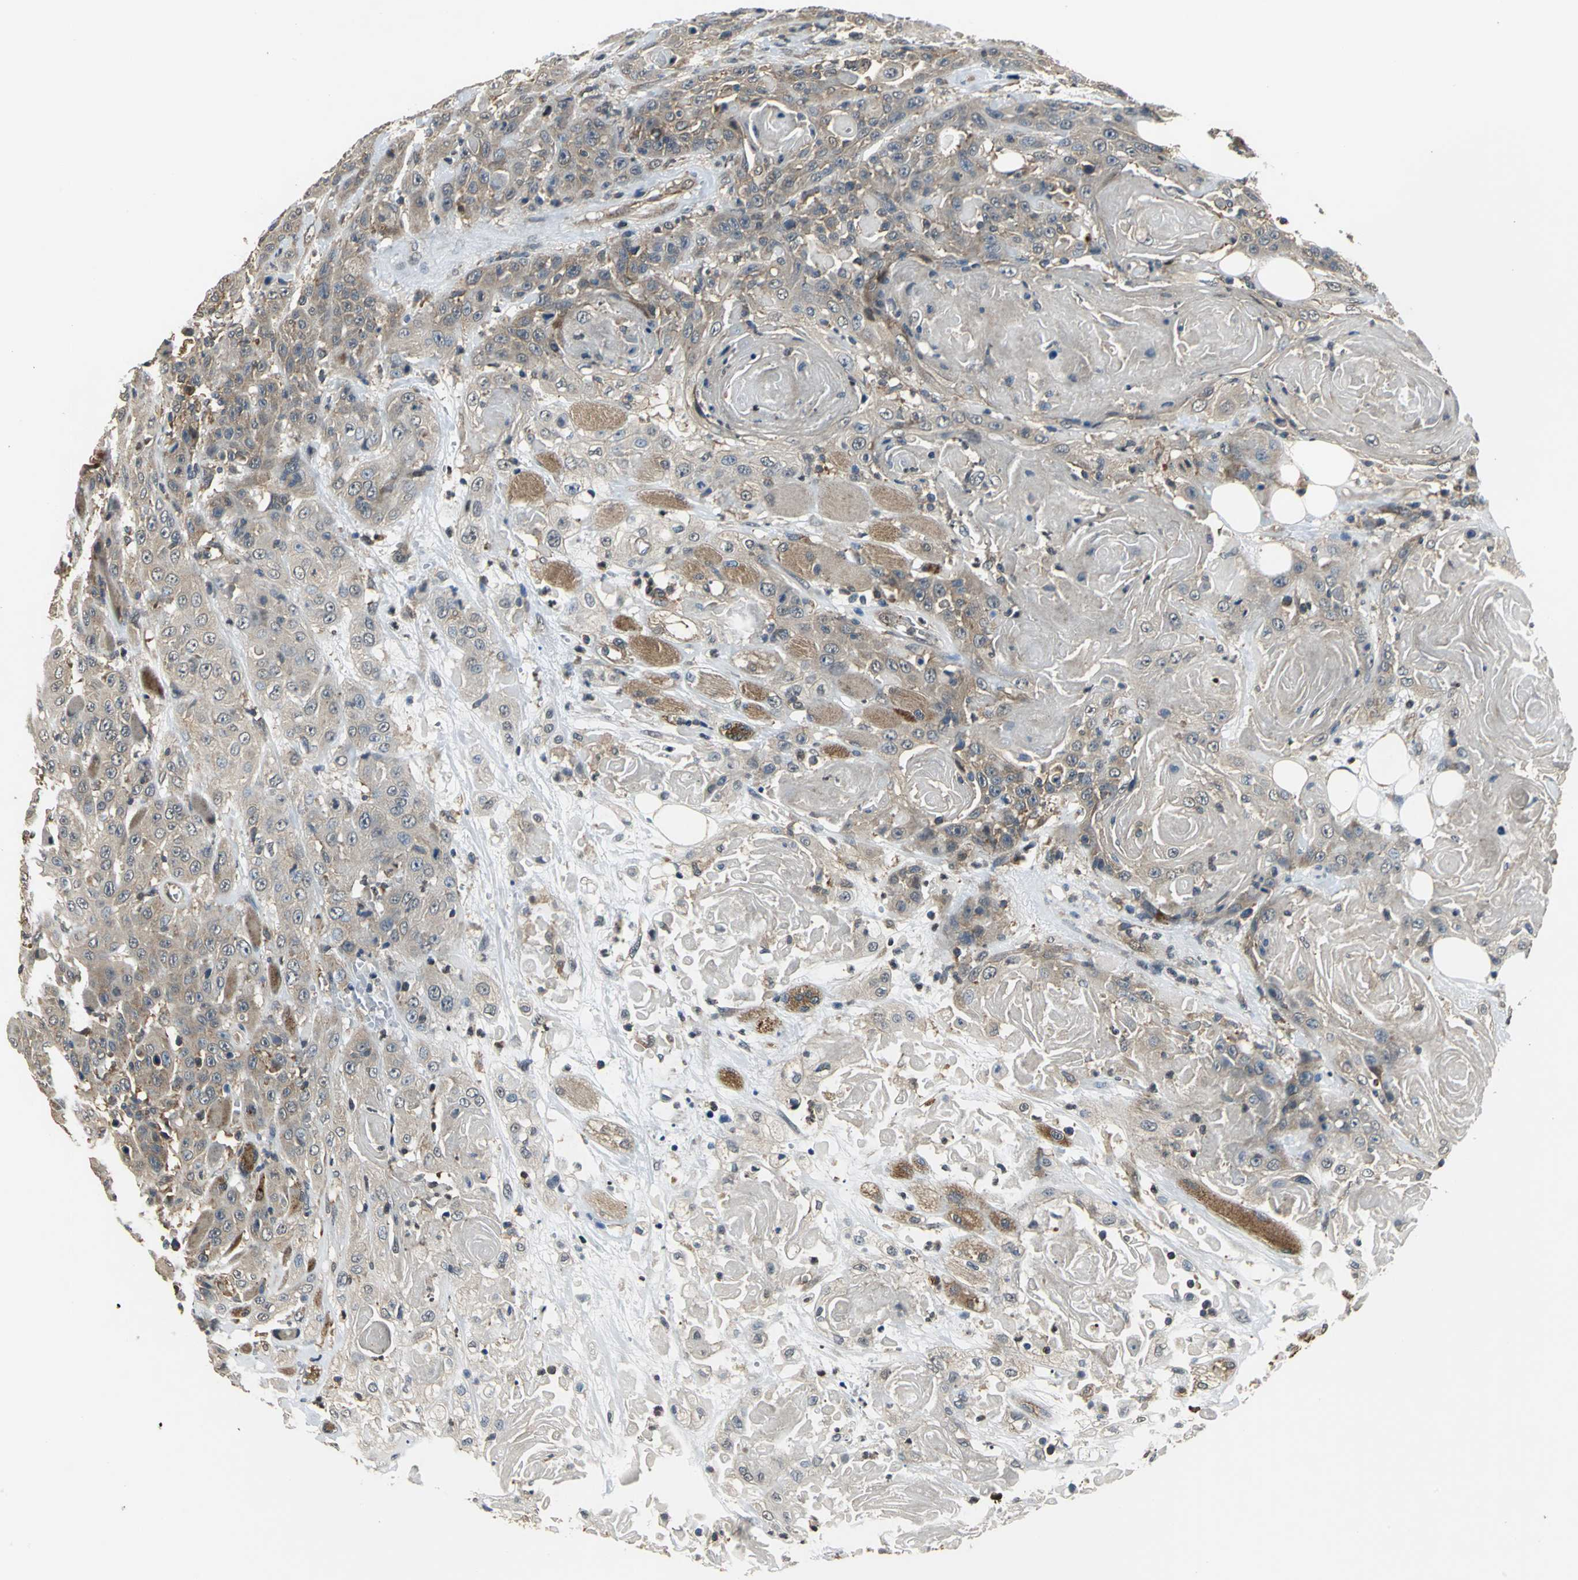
{"staining": {"intensity": "moderate", "quantity": ">75%", "location": "cytoplasmic/membranous"}, "tissue": "head and neck cancer", "cell_type": "Tumor cells", "image_type": "cancer", "snomed": [{"axis": "morphology", "description": "Squamous cell carcinoma, NOS"}, {"axis": "topography", "description": "Head-Neck"}], "caption": "Head and neck cancer stained with DAB (3,3'-diaminobenzidine) IHC reveals medium levels of moderate cytoplasmic/membranous staining in approximately >75% of tumor cells. (IHC, brightfield microscopy, high magnification).", "gene": "EIF2B2", "patient": {"sex": "female", "age": 84}}